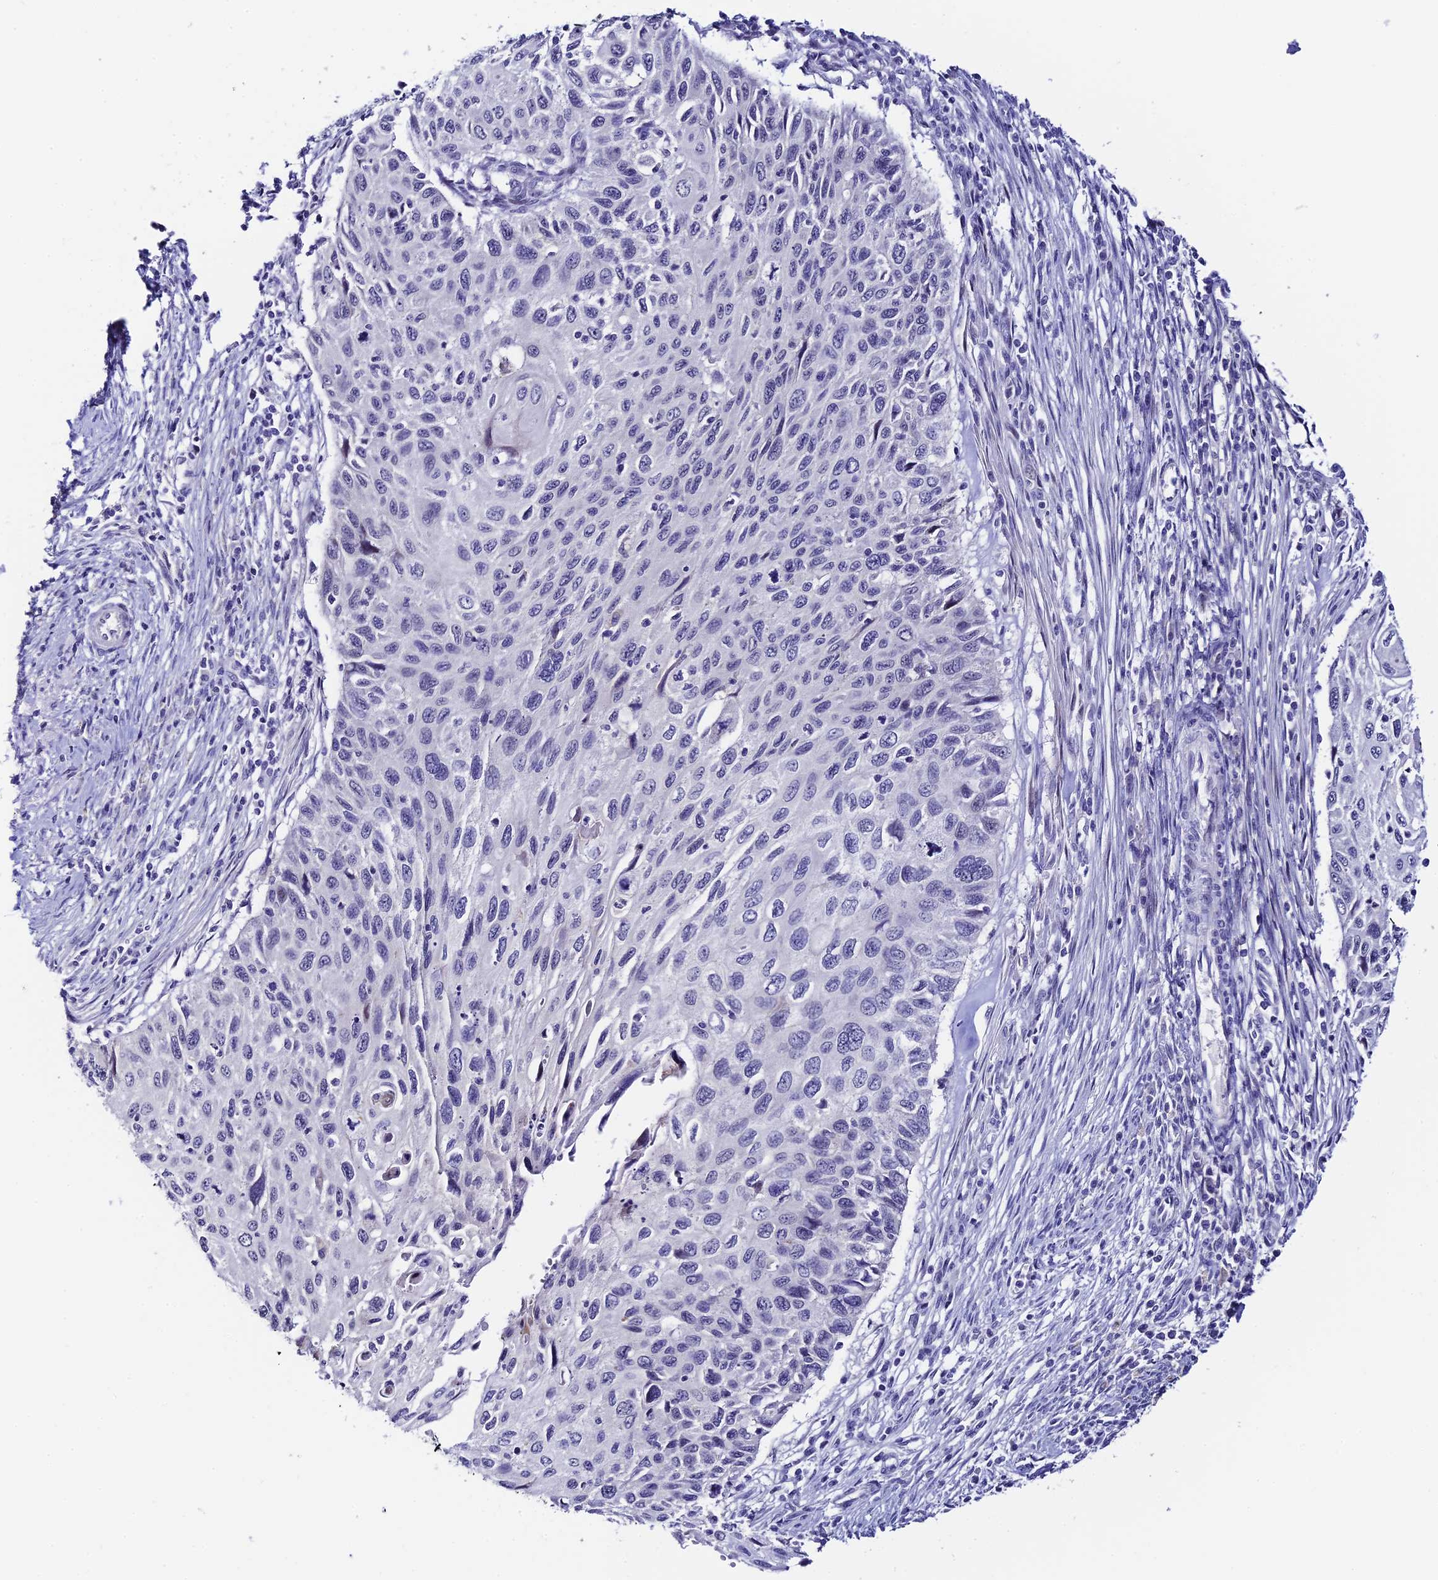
{"staining": {"intensity": "negative", "quantity": "none", "location": "none"}, "tissue": "cervical cancer", "cell_type": "Tumor cells", "image_type": "cancer", "snomed": [{"axis": "morphology", "description": "Squamous cell carcinoma, NOS"}, {"axis": "topography", "description": "Cervix"}], "caption": "Tumor cells are negative for protein expression in human squamous cell carcinoma (cervical).", "gene": "RASGEF1B", "patient": {"sex": "female", "age": 70}}